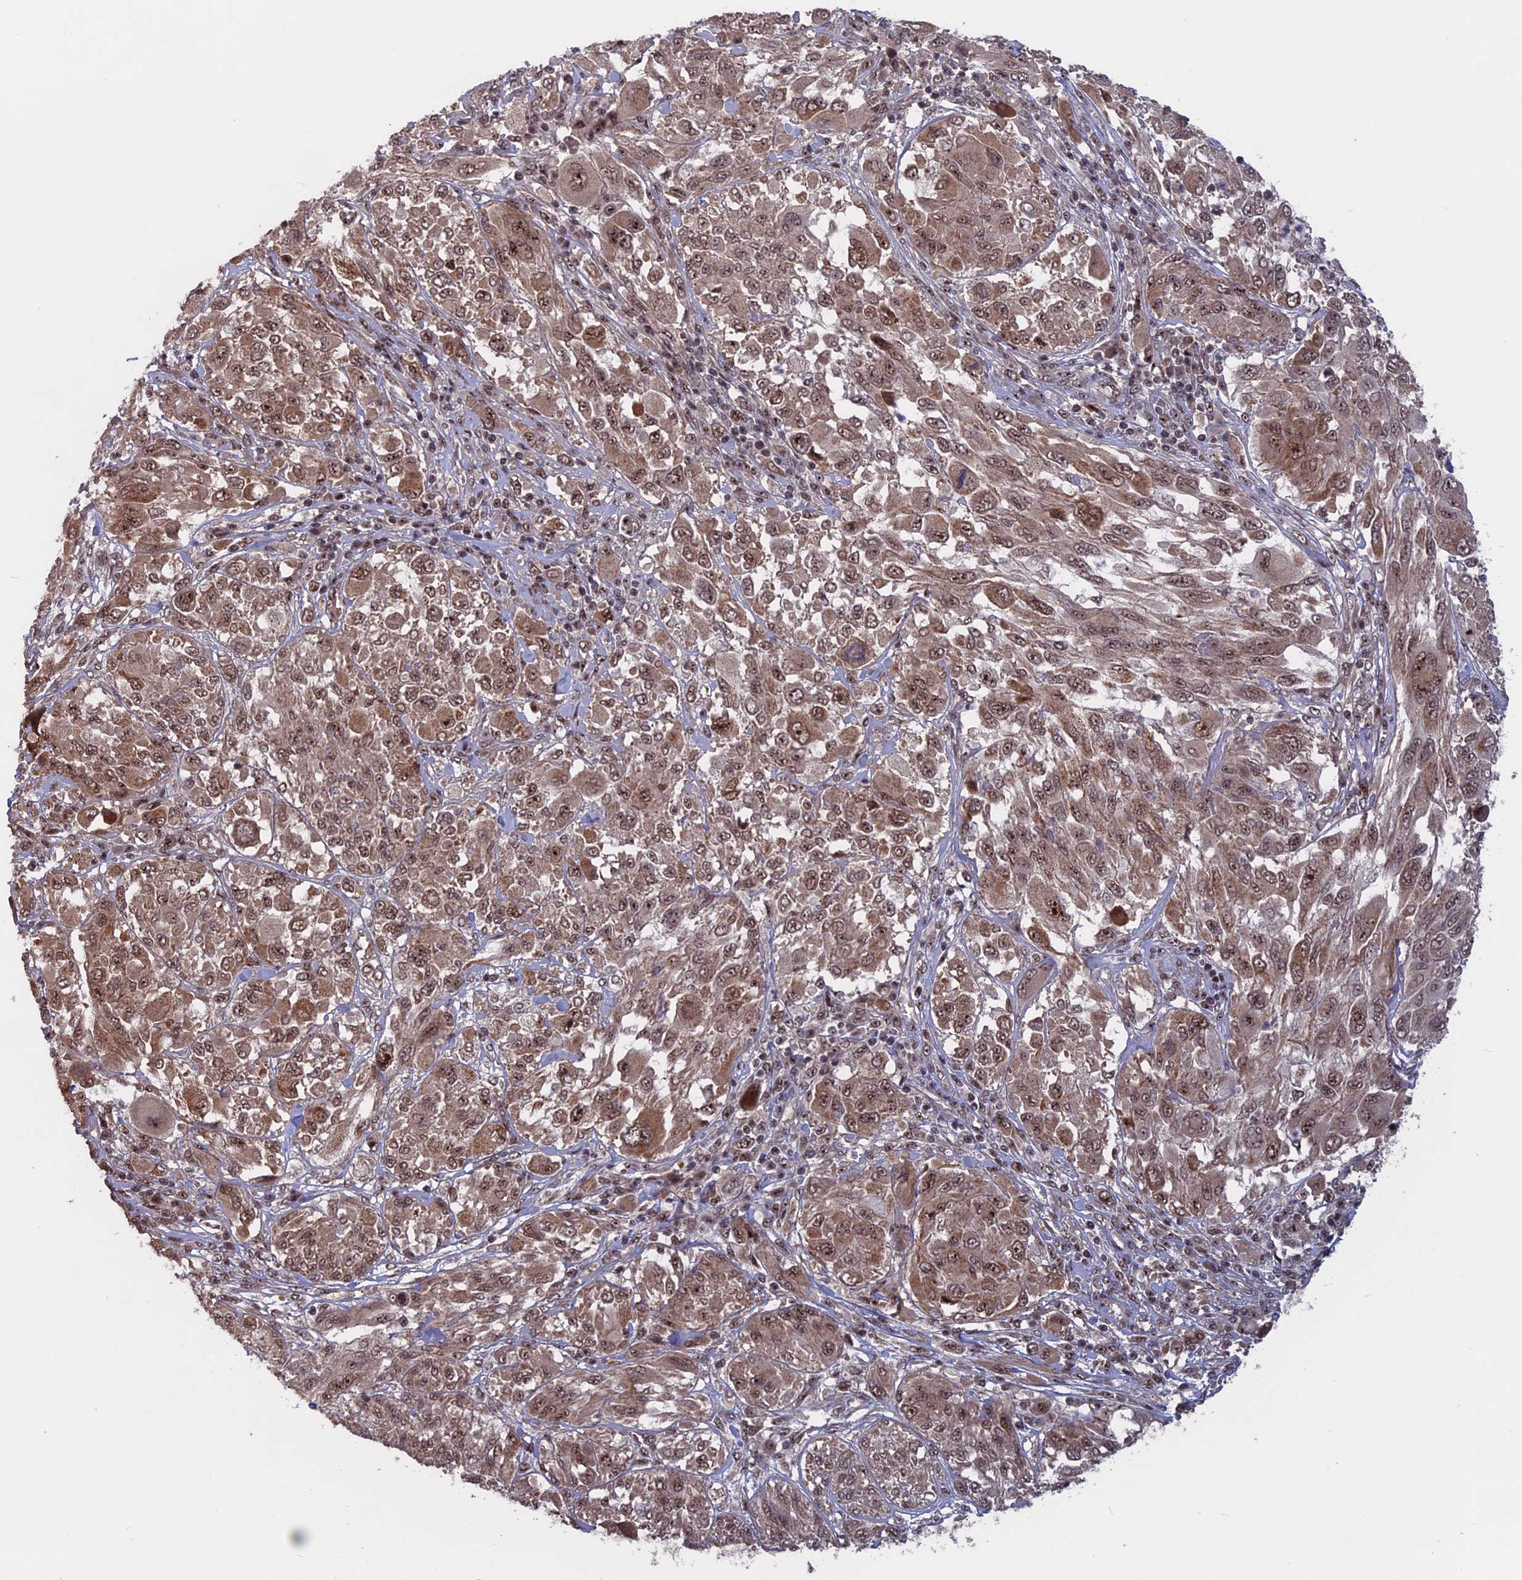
{"staining": {"intensity": "moderate", "quantity": ">75%", "location": "cytoplasmic/membranous,nuclear"}, "tissue": "melanoma", "cell_type": "Tumor cells", "image_type": "cancer", "snomed": [{"axis": "morphology", "description": "Malignant melanoma, NOS"}, {"axis": "topography", "description": "Skin"}], "caption": "Immunohistochemical staining of malignant melanoma shows medium levels of moderate cytoplasmic/membranous and nuclear positivity in approximately >75% of tumor cells.", "gene": "CACTIN", "patient": {"sex": "female", "age": 91}}